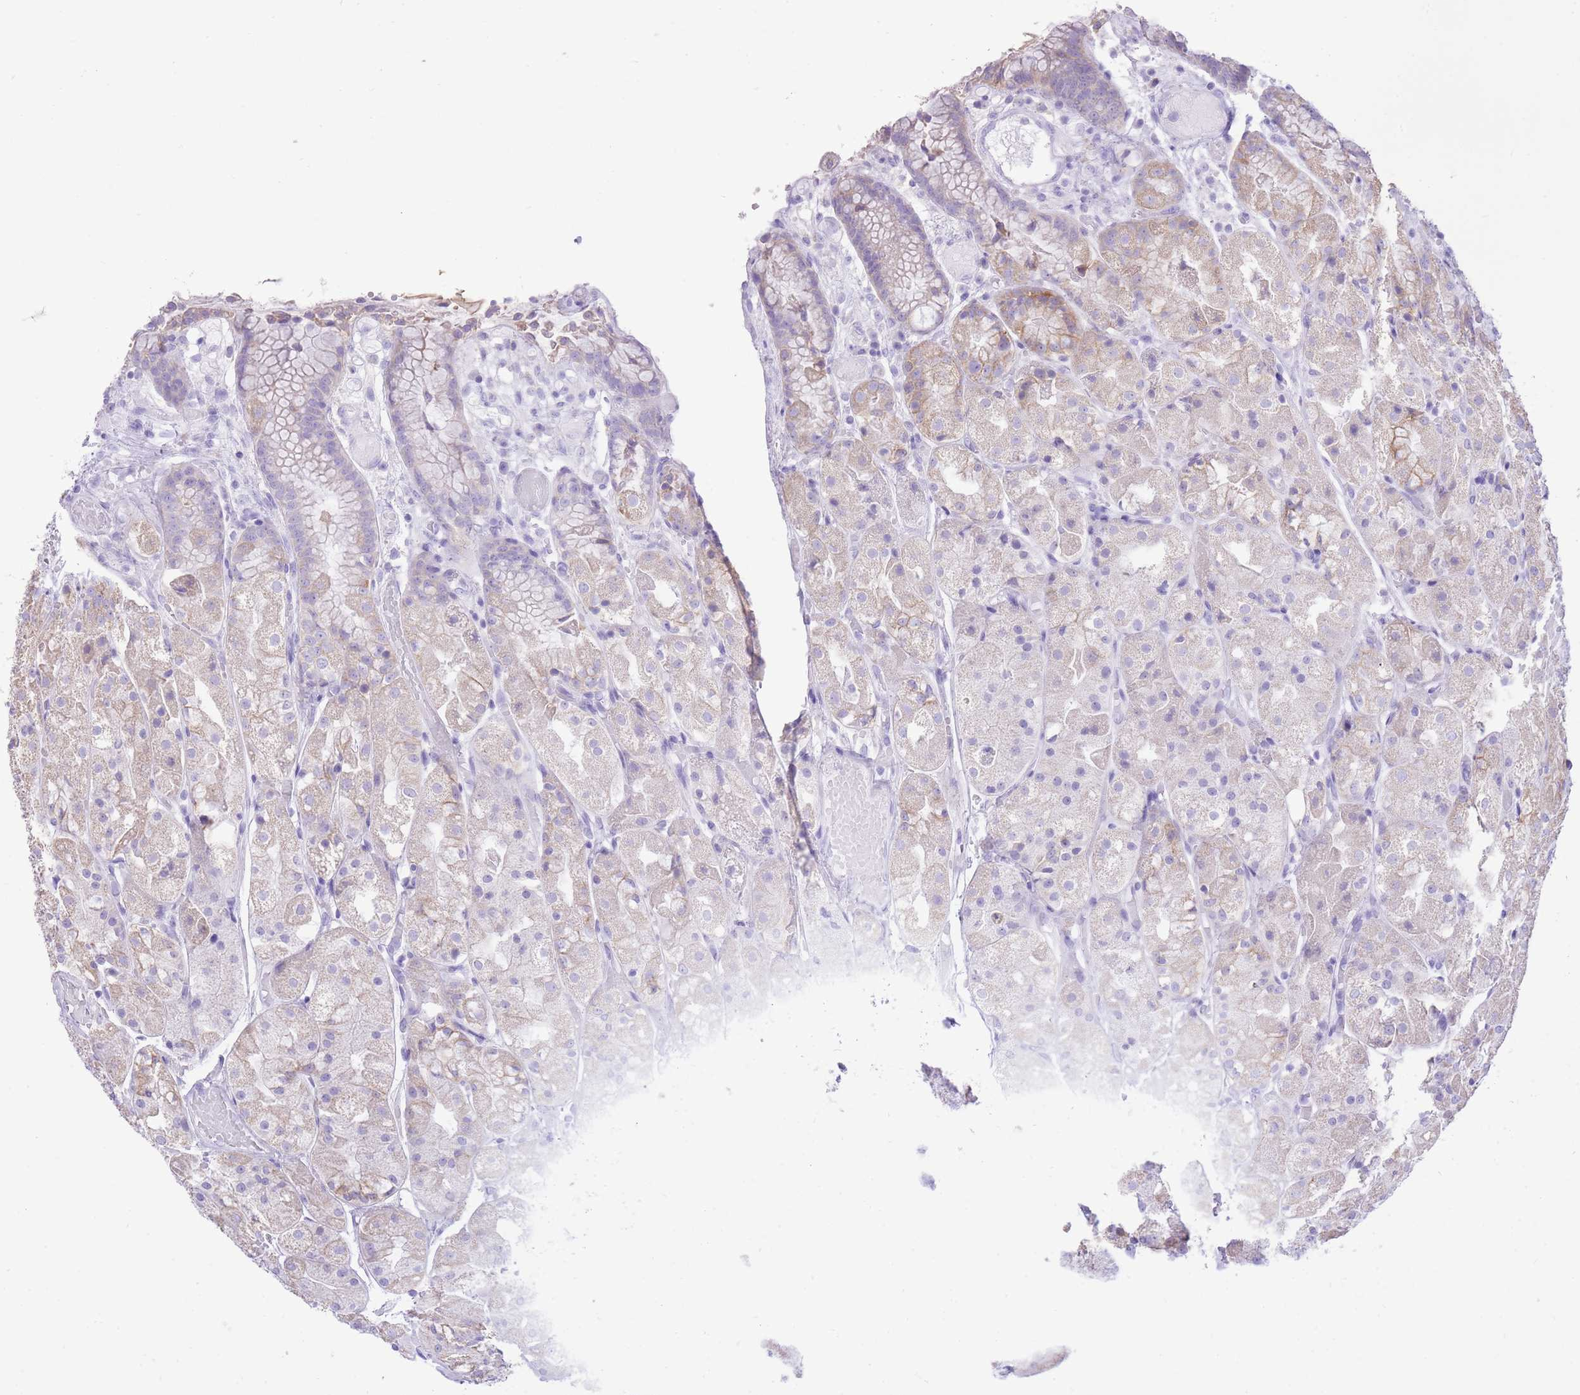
{"staining": {"intensity": "weak", "quantity": "25%-75%", "location": "cytoplasmic/membranous"}, "tissue": "stomach", "cell_type": "Glandular cells", "image_type": "normal", "snomed": [{"axis": "morphology", "description": "Normal tissue, NOS"}, {"axis": "topography", "description": "Stomach, upper"}], "caption": "This histopathology image demonstrates immunohistochemistry staining of unremarkable stomach, with low weak cytoplasmic/membranous staining in approximately 25%-75% of glandular cells.", "gene": "SLC4A4", "patient": {"sex": "male", "age": 72}}